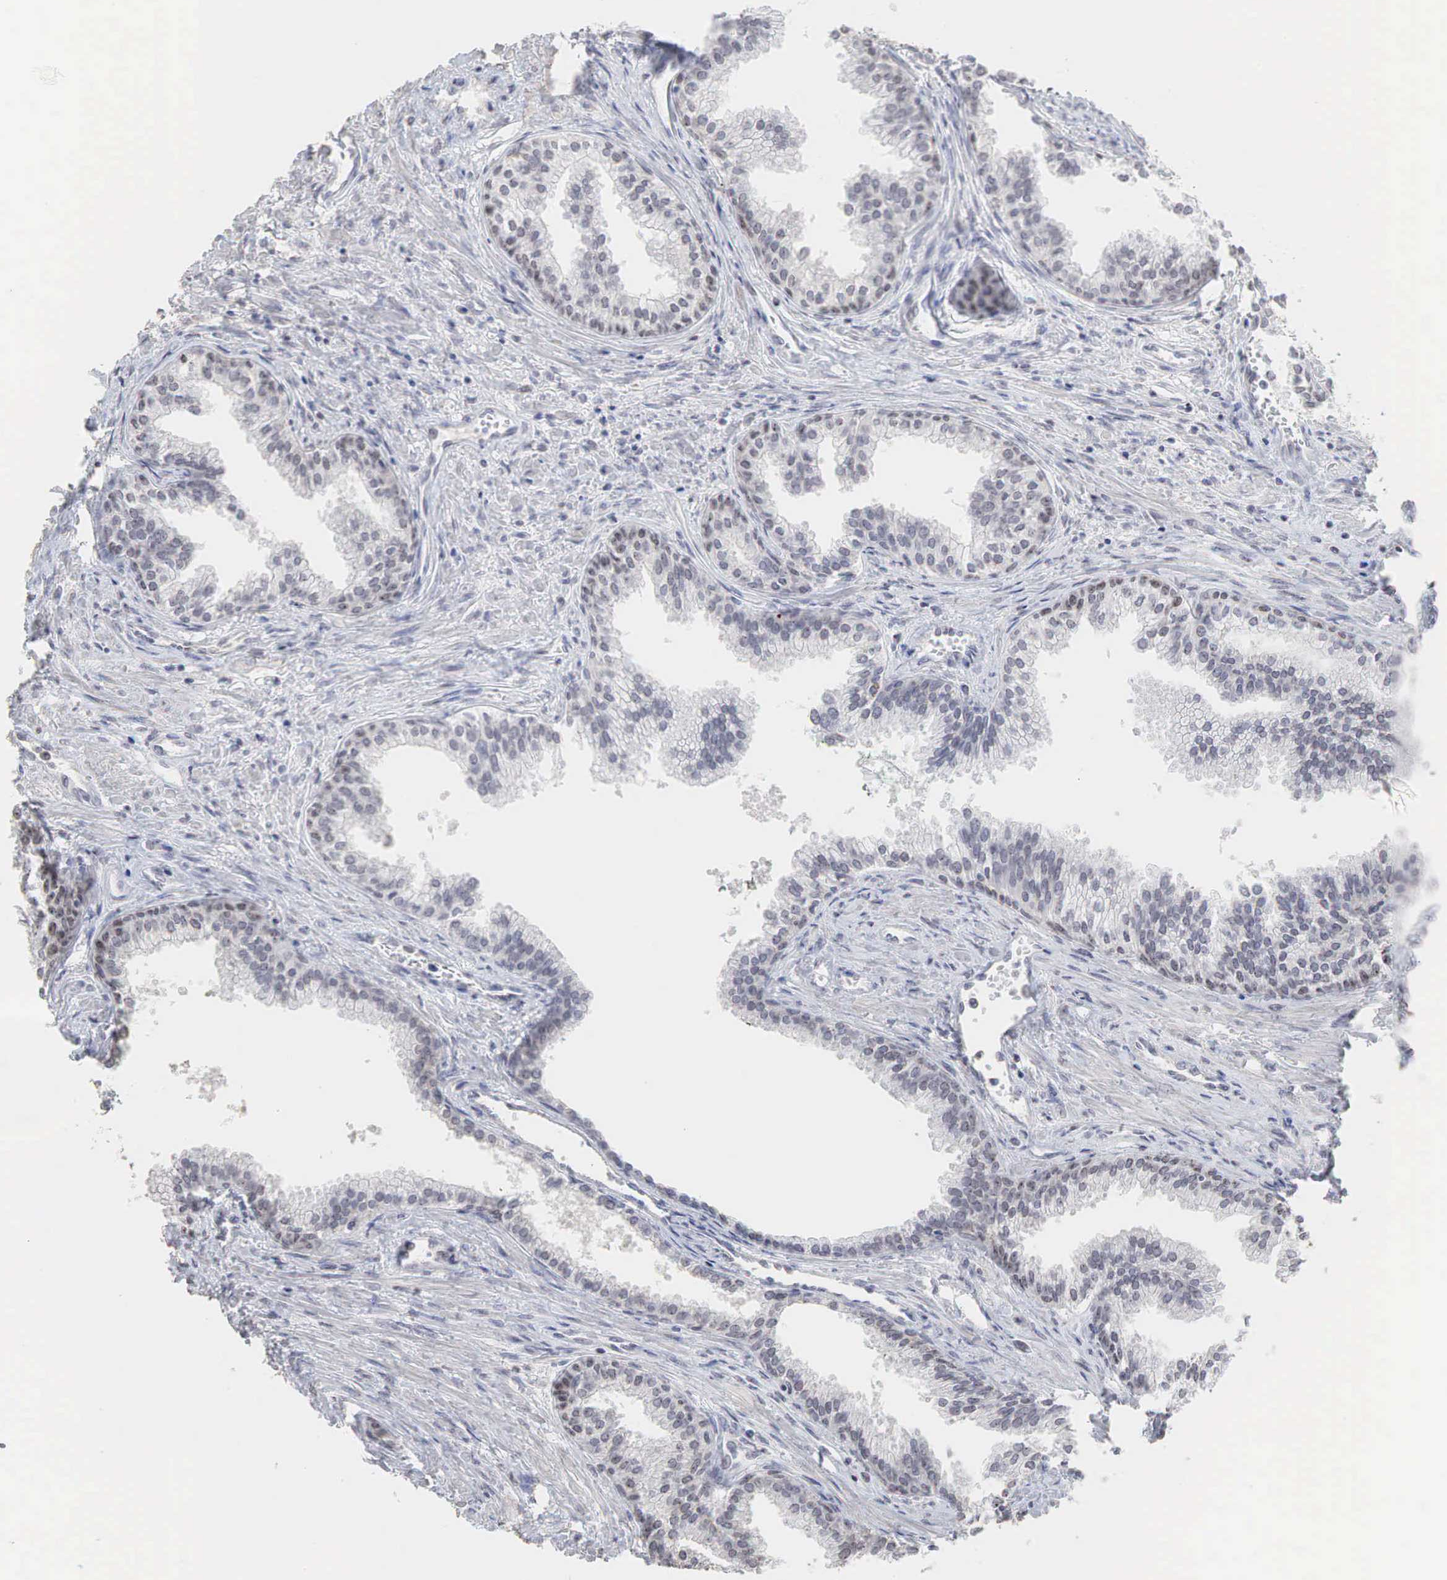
{"staining": {"intensity": "moderate", "quantity": "<25%", "location": "nuclear"}, "tissue": "prostate", "cell_type": "Glandular cells", "image_type": "normal", "snomed": [{"axis": "morphology", "description": "Normal tissue, NOS"}, {"axis": "topography", "description": "Prostate"}], "caption": "Immunohistochemistry staining of normal prostate, which demonstrates low levels of moderate nuclear staining in about <25% of glandular cells indicating moderate nuclear protein expression. The staining was performed using DAB (brown) for protein detection and nuclei were counterstained in hematoxylin (blue).", "gene": "DKC1", "patient": {"sex": "male", "age": 68}}